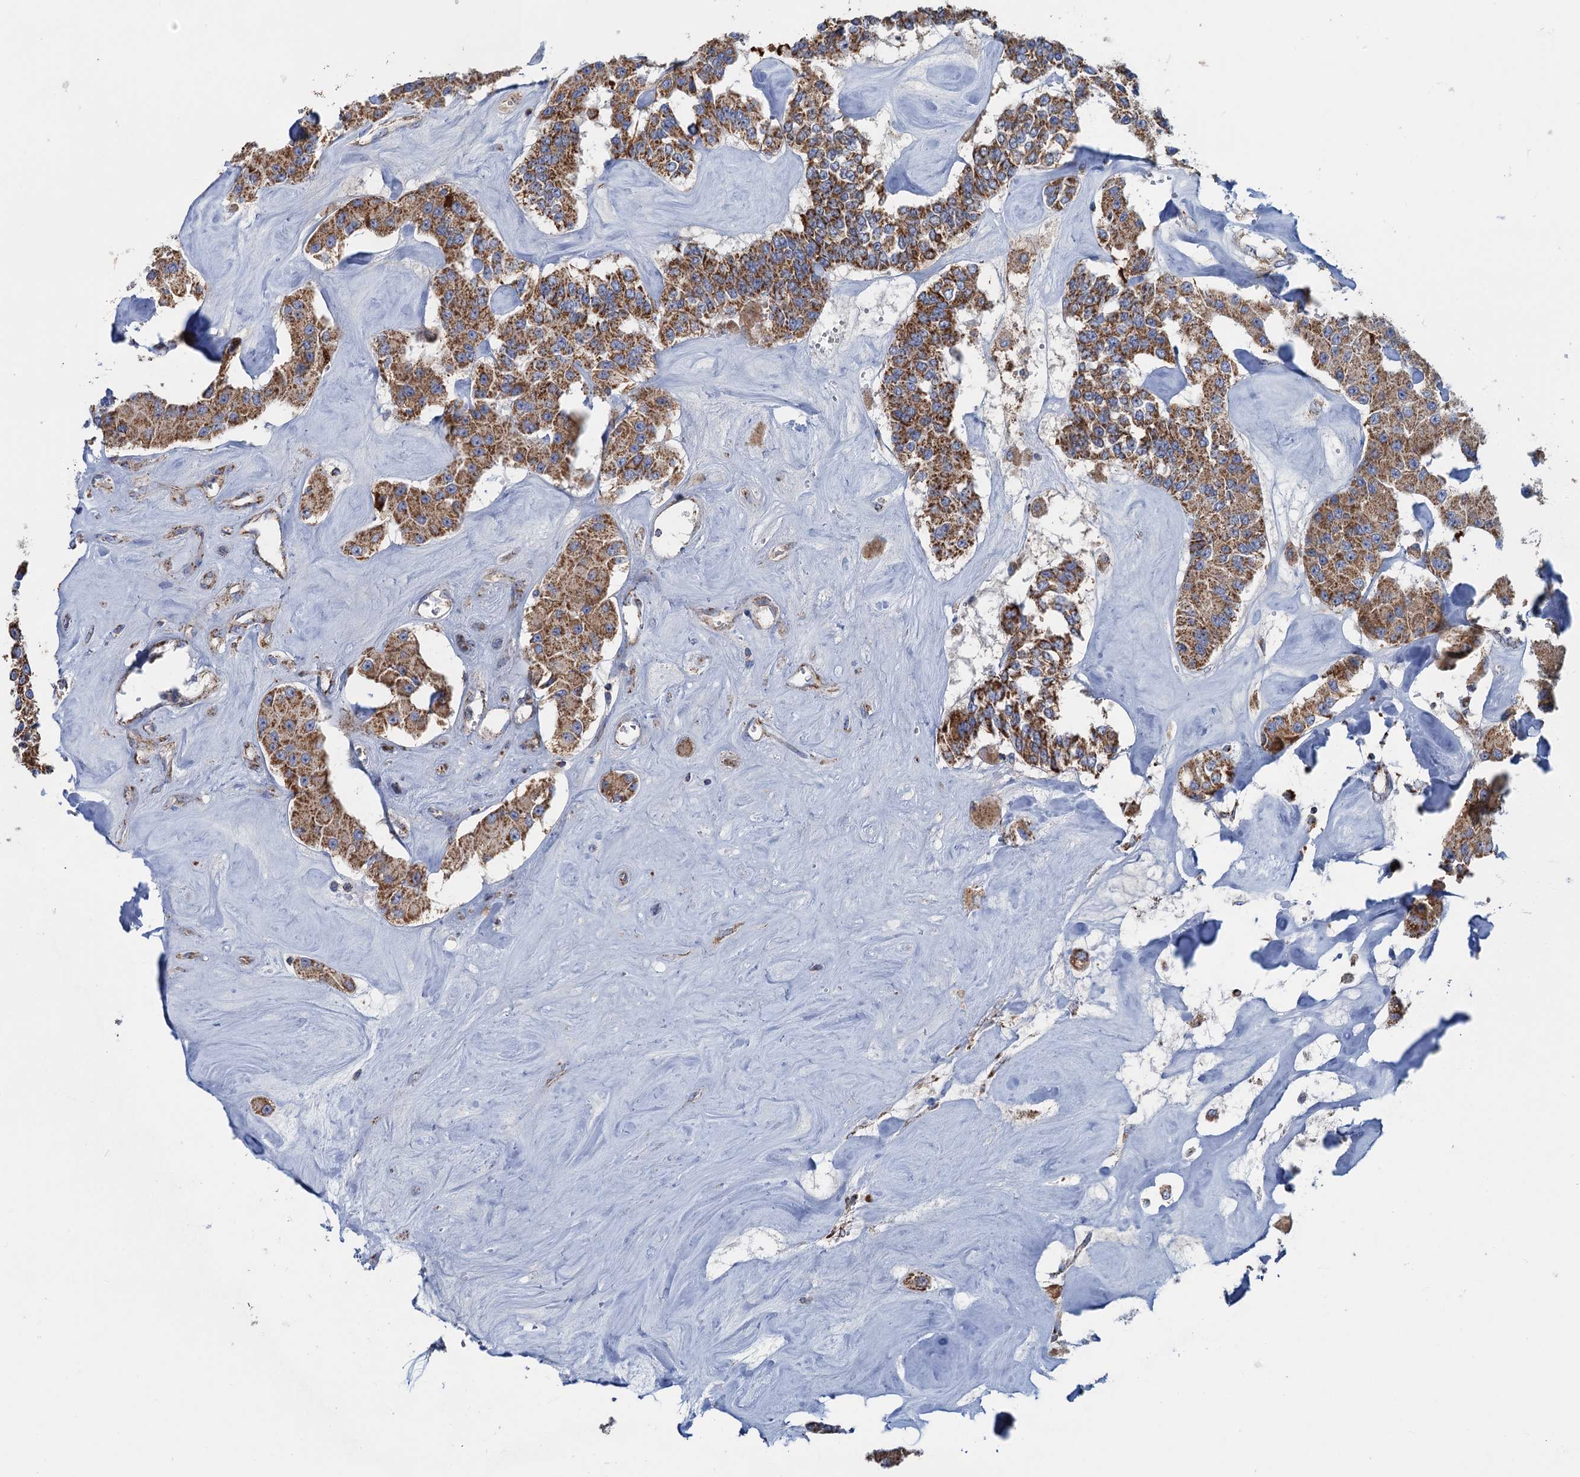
{"staining": {"intensity": "strong", "quantity": ">75%", "location": "cytoplasmic/membranous"}, "tissue": "carcinoid", "cell_type": "Tumor cells", "image_type": "cancer", "snomed": [{"axis": "morphology", "description": "Carcinoid, malignant, NOS"}, {"axis": "topography", "description": "Pancreas"}], "caption": "Immunohistochemical staining of carcinoid (malignant) shows strong cytoplasmic/membranous protein positivity in approximately >75% of tumor cells.", "gene": "GTPBP3", "patient": {"sex": "male", "age": 41}}